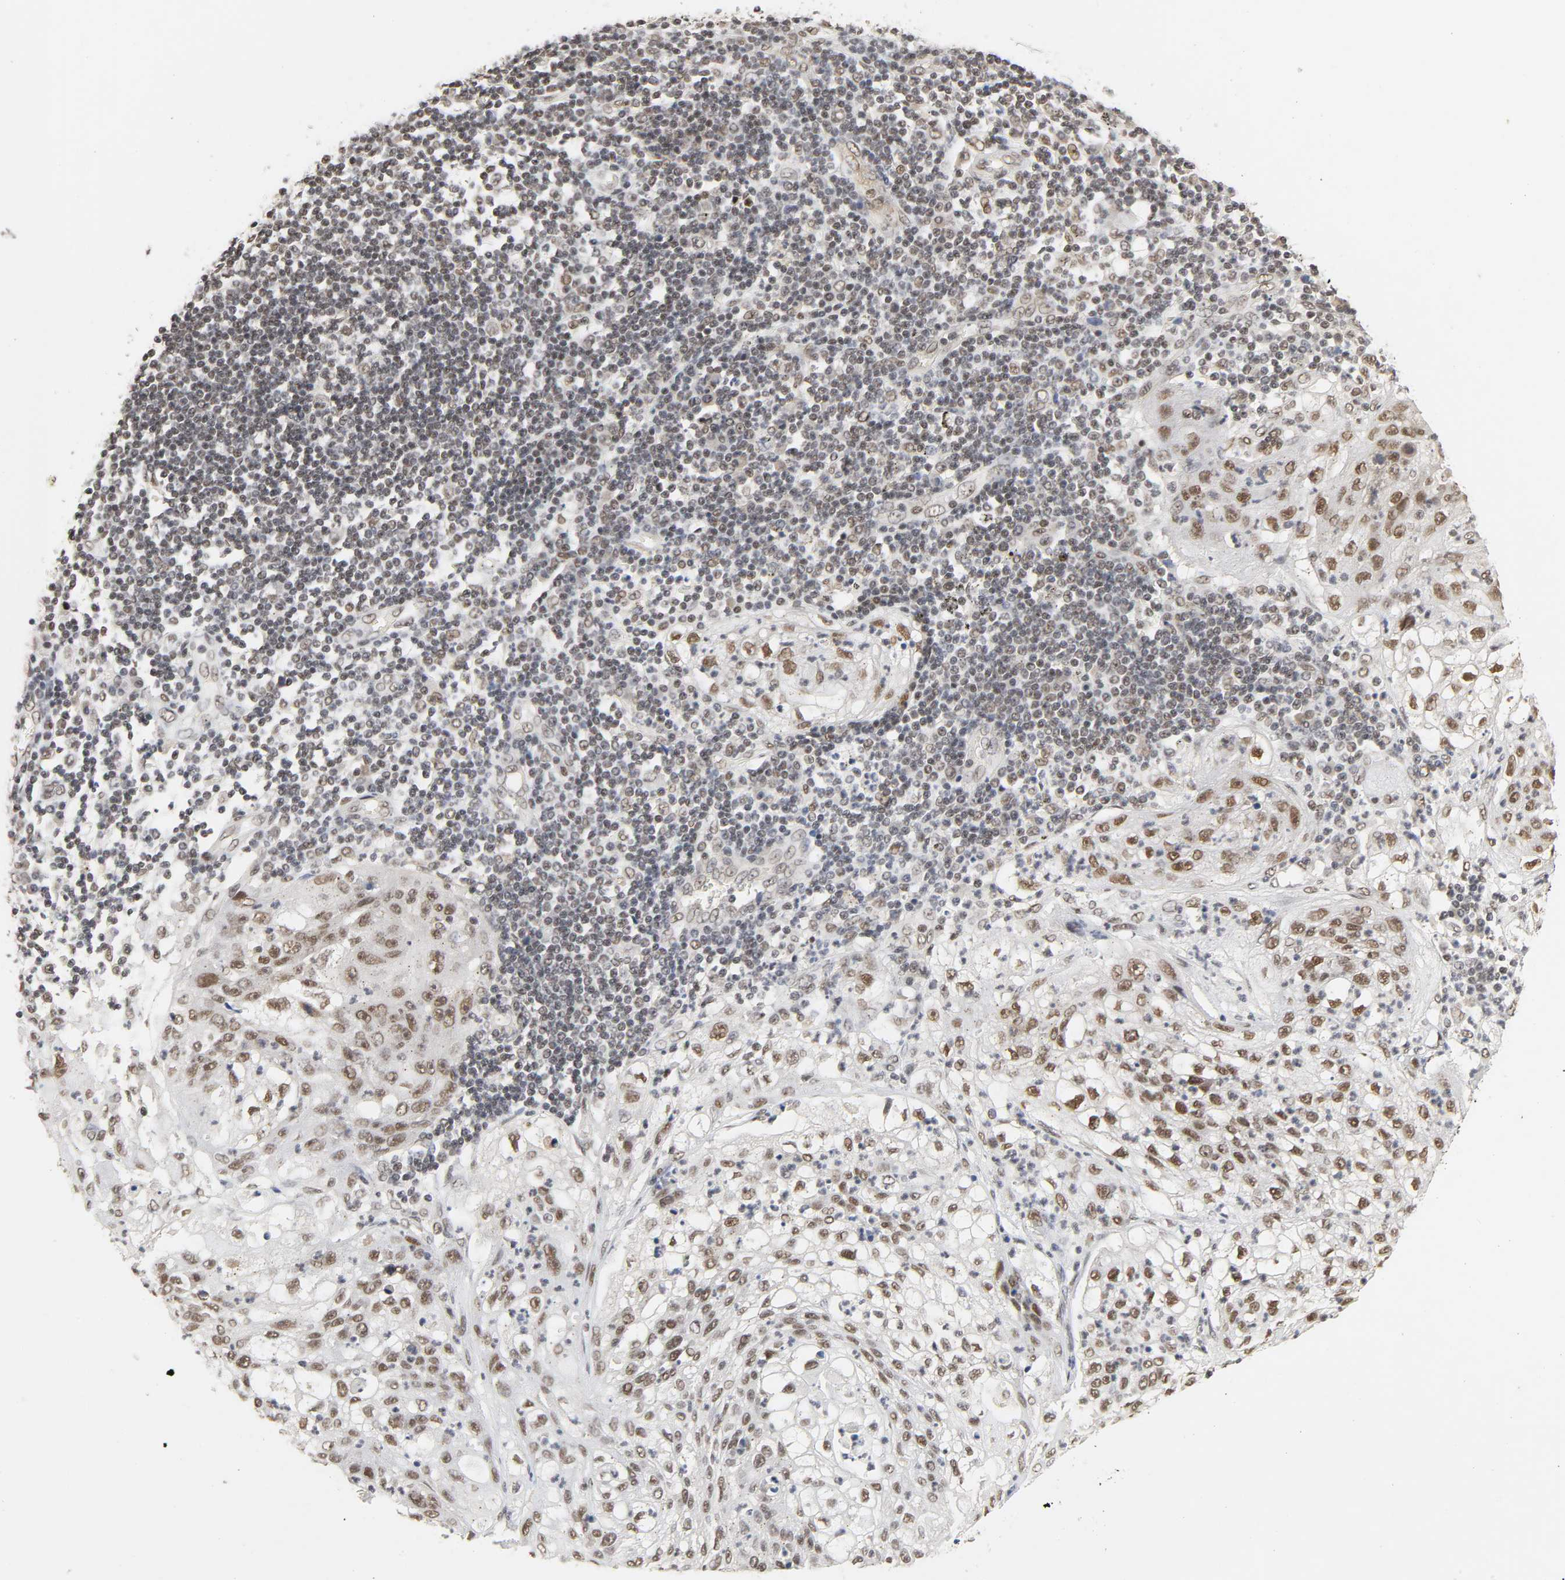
{"staining": {"intensity": "moderate", "quantity": ">75%", "location": "nuclear"}, "tissue": "lung cancer", "cell_type": "Tumor cells", "image_type": "cancer", "snomed": [{"axis": "morphology", "description": "Inflammation, NOS"}, {"axis": "morphology", "description": "Squamous cell carcinoma, NOS"}, {"axis": "topography", "description": "Lymph node"}, {"axis": "topography", "description": "Soft tissue"}, {"axis": "topography", "description": "Lung"}], "caption": "IHC image of squamous cell carcinoma (lung) stained for a protein (brown), which displays medium levels of moderate nuclear expression in about >75% of tumor cells.", "gene": "NCOA6", "patient": {"sex": "male", "age": 66}}